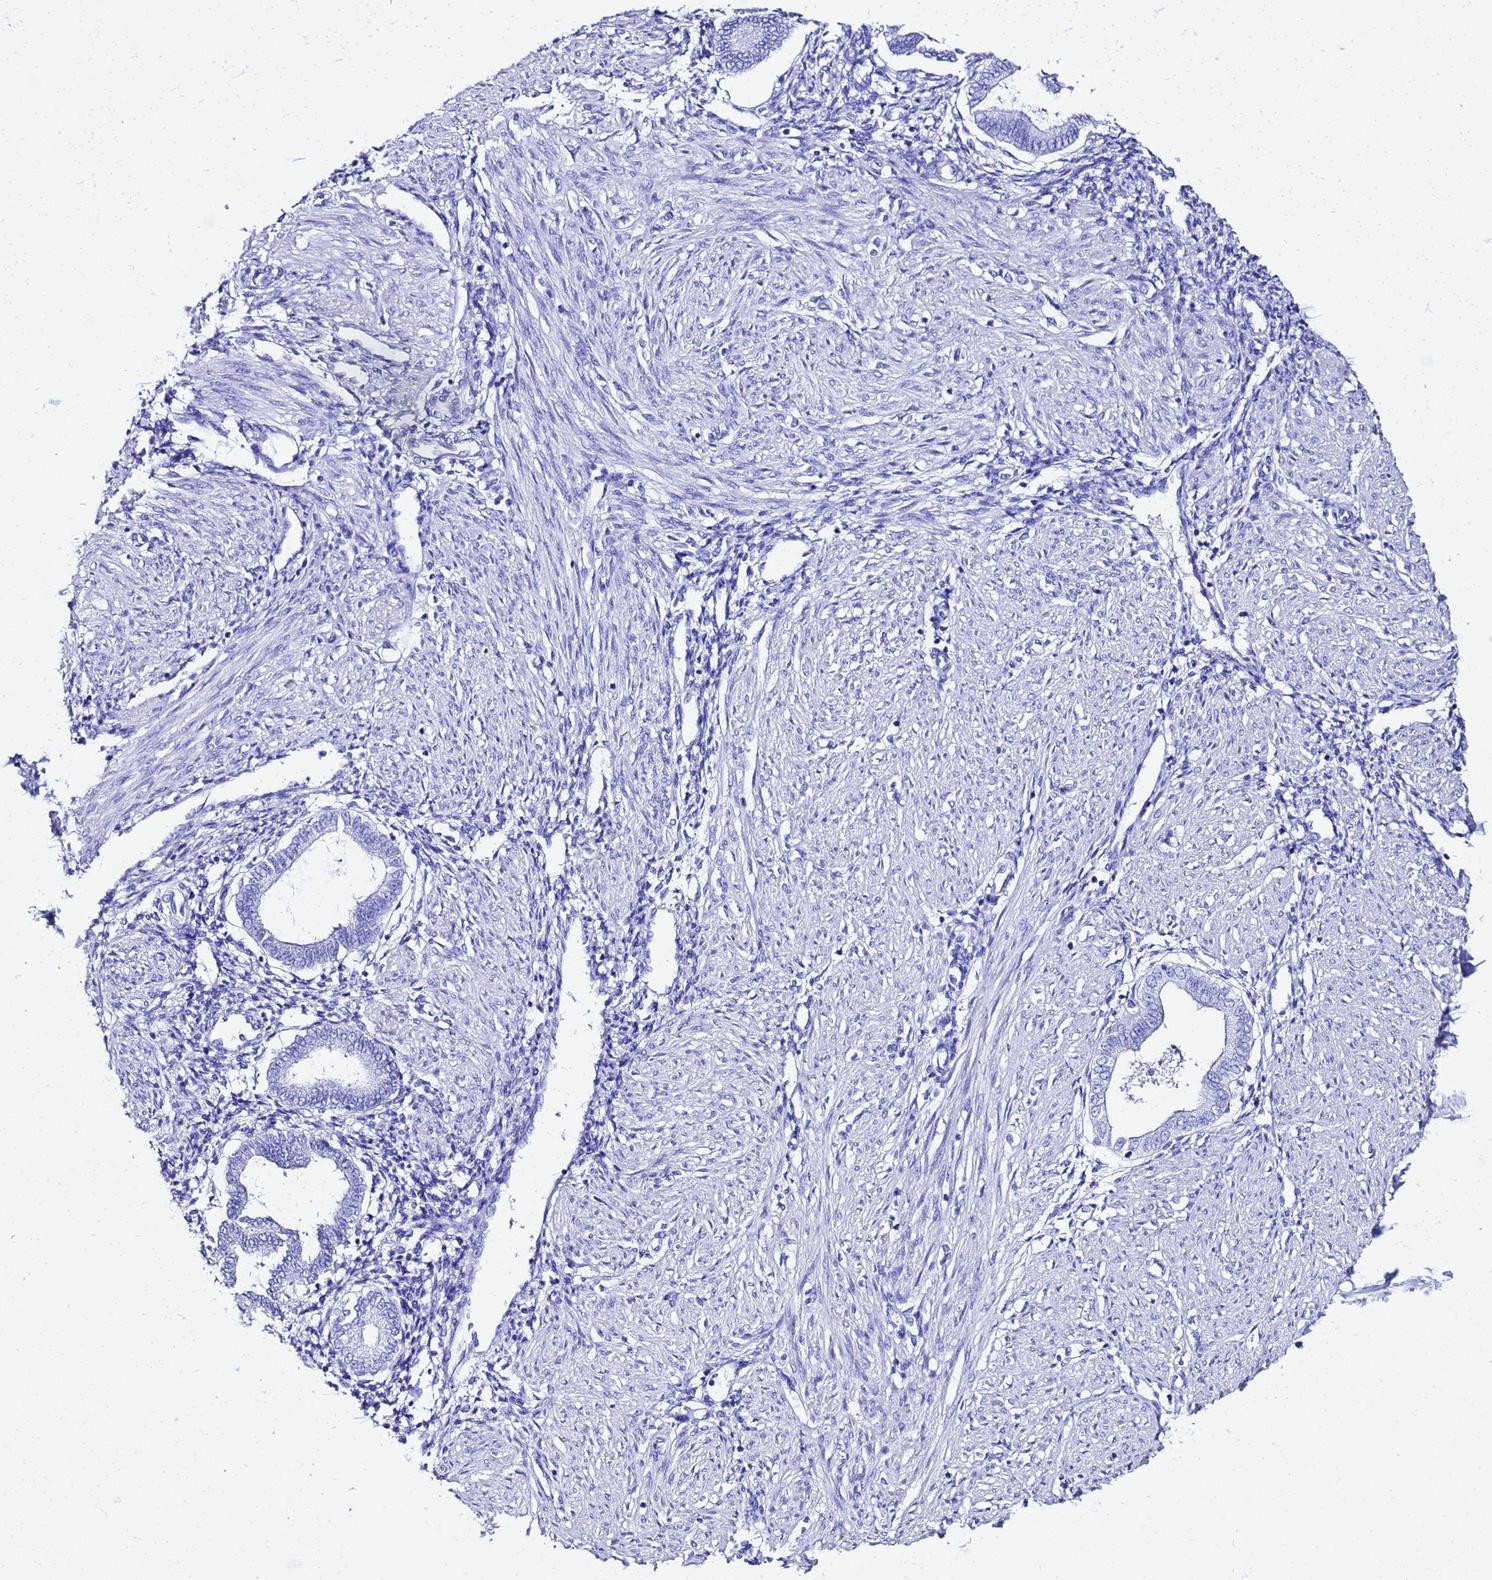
{"staining": {"intensity": "negative", "quantity": "none", "location": "none"}, "tissue": "endometrium", "cell_type": "Cells in endometrial stroma", "image_type": "normal", "snomed": [{"axis": "morphology", "description": "Normal tissue, NOS"}, {"axis": "topography", "description": "Endometrium"}], "caption": "Immunohistochemistry (IHC) of unremarkable human endometrium demonstrates no positivity in cells in endometrial stroma.", "gene": "LIPF", "patient": {"sex": "female", "age": 53}}